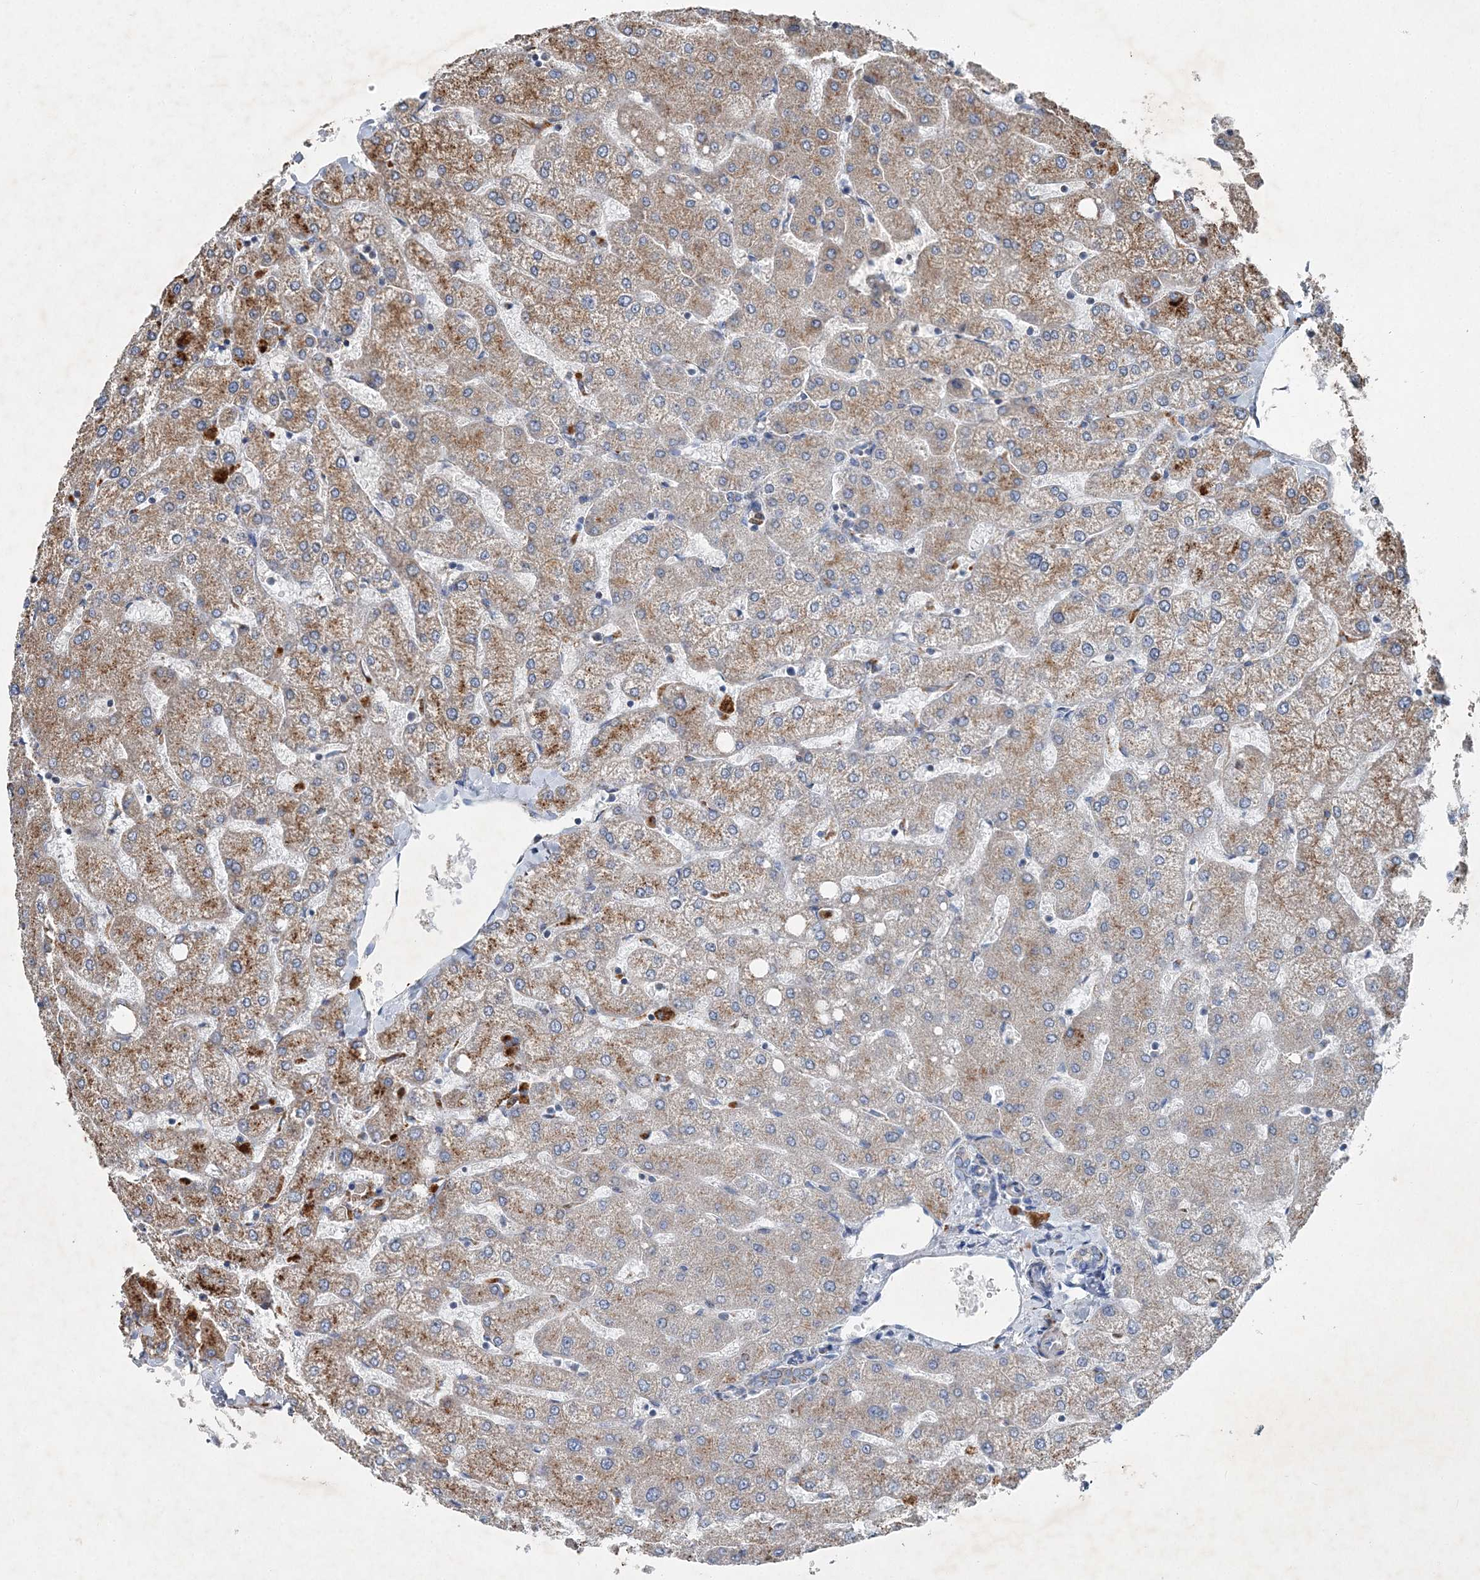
{"staining": {"intensity": "negative", "quantity": "none", "location": "none"}, "tissue": "liver", "cell_type": "Cholangiocytes", "image_type": "normal", "snomed": [{"axis": "morphology", "description": "Normal tissue, NOS"}, {"axis": "topography", "description": "Liver"}], "caption": "This image is of normal liver stained with immunohistochemistry to label a protein in brown with the nuclei are counter-stained blue. There is no staining in cholangiocytes.", "gene": "SPAG16", "patient": {"sex": "female", "age": 54}}